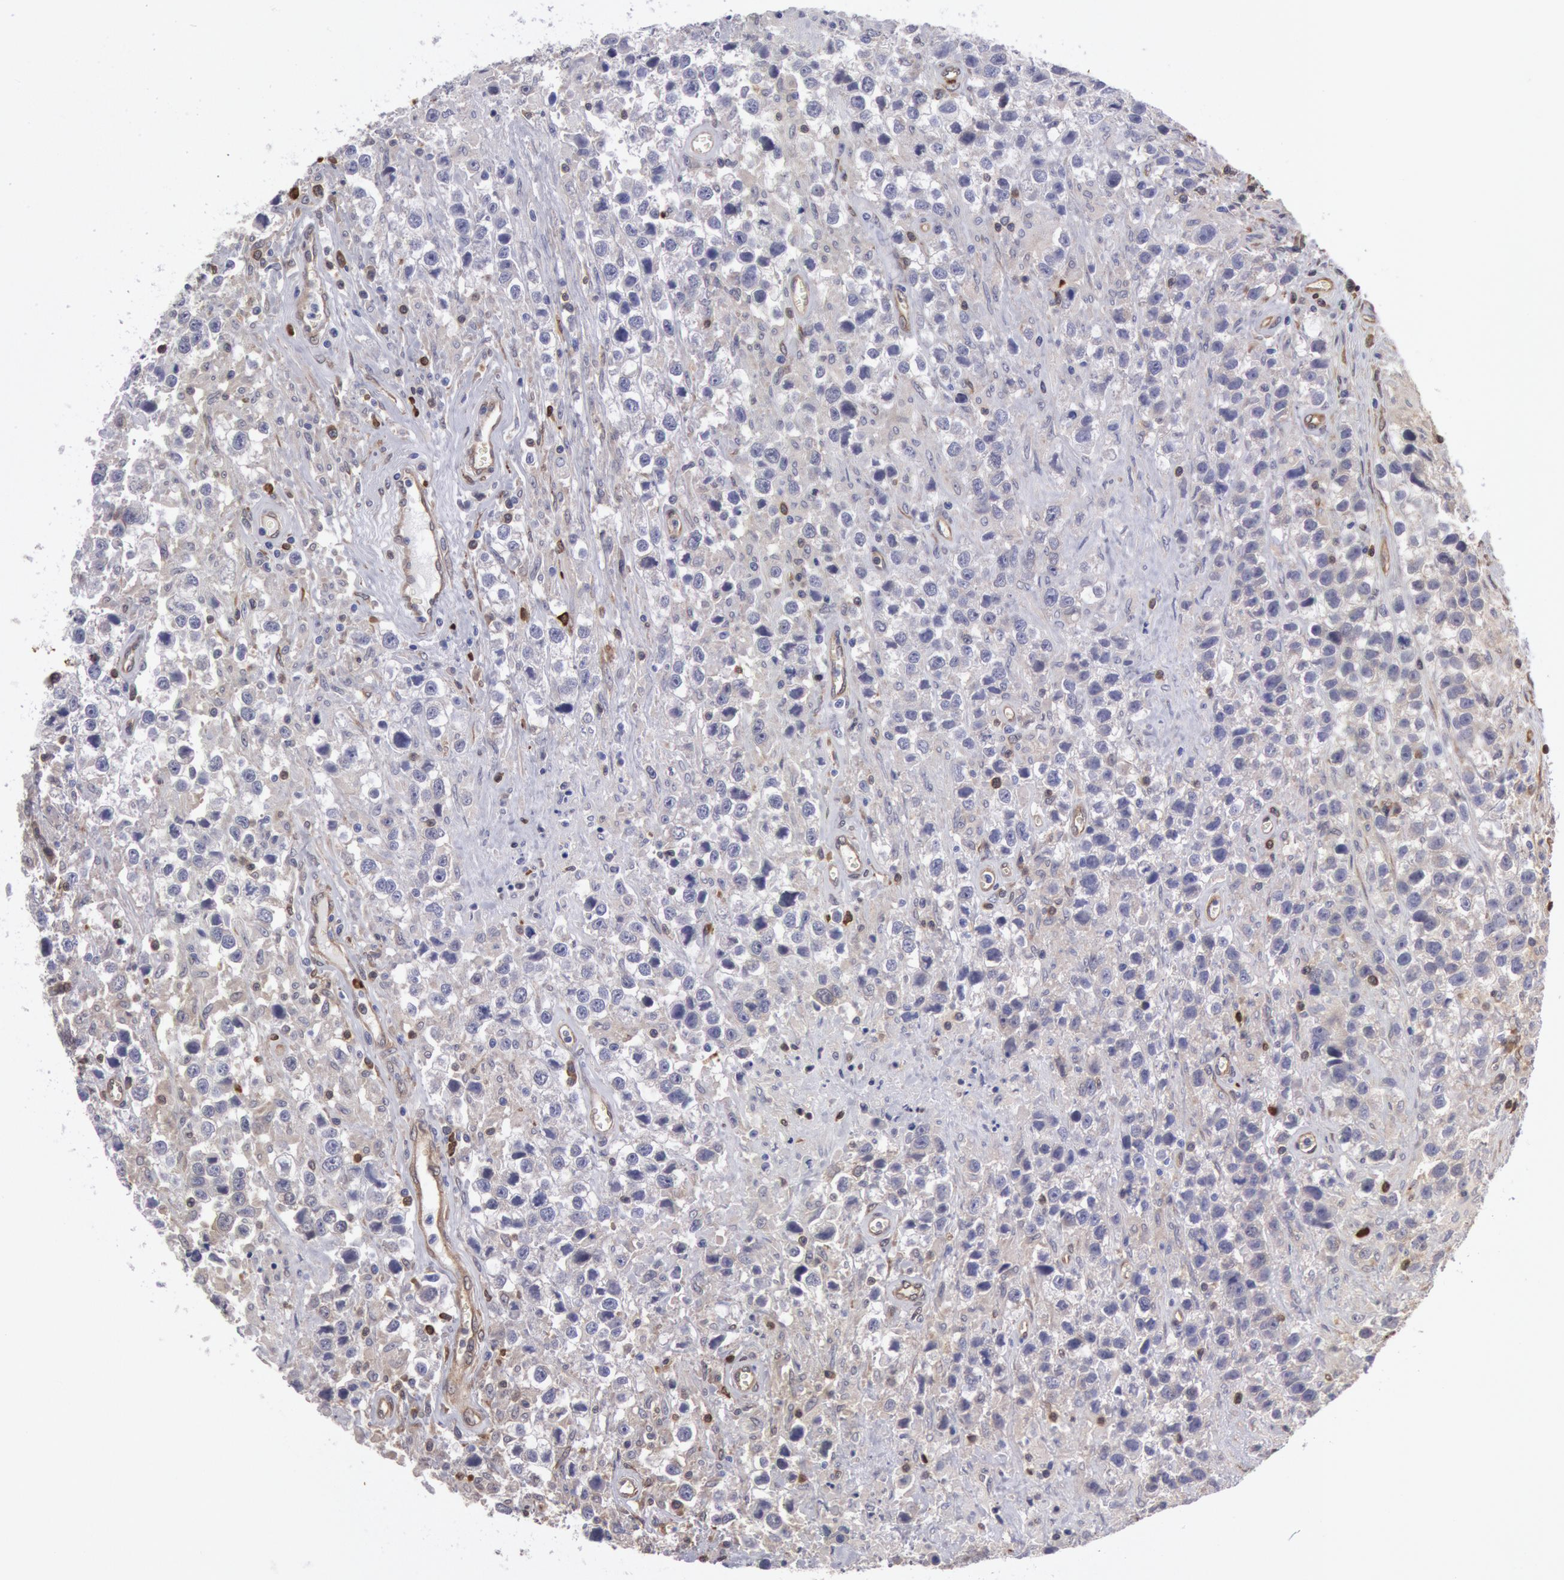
{"staining": {"intensity": "negative", "quantity": "none", "location": "none"}, "tissue": "testis cancer", "cell_type": "Tumor cells", "image_type": "cancer", "snomed": [{"axis": "morphology", "description": "Seminoma, NOS"}, {"axis": "topography", "description": "Testis"}], "caption": "This is a image of immunohistochemistry staining of testis cancer, which shows no positivity in tumor cells.", "gene": "CCDC50", "patient": {"sex": "male", "age": 43}}